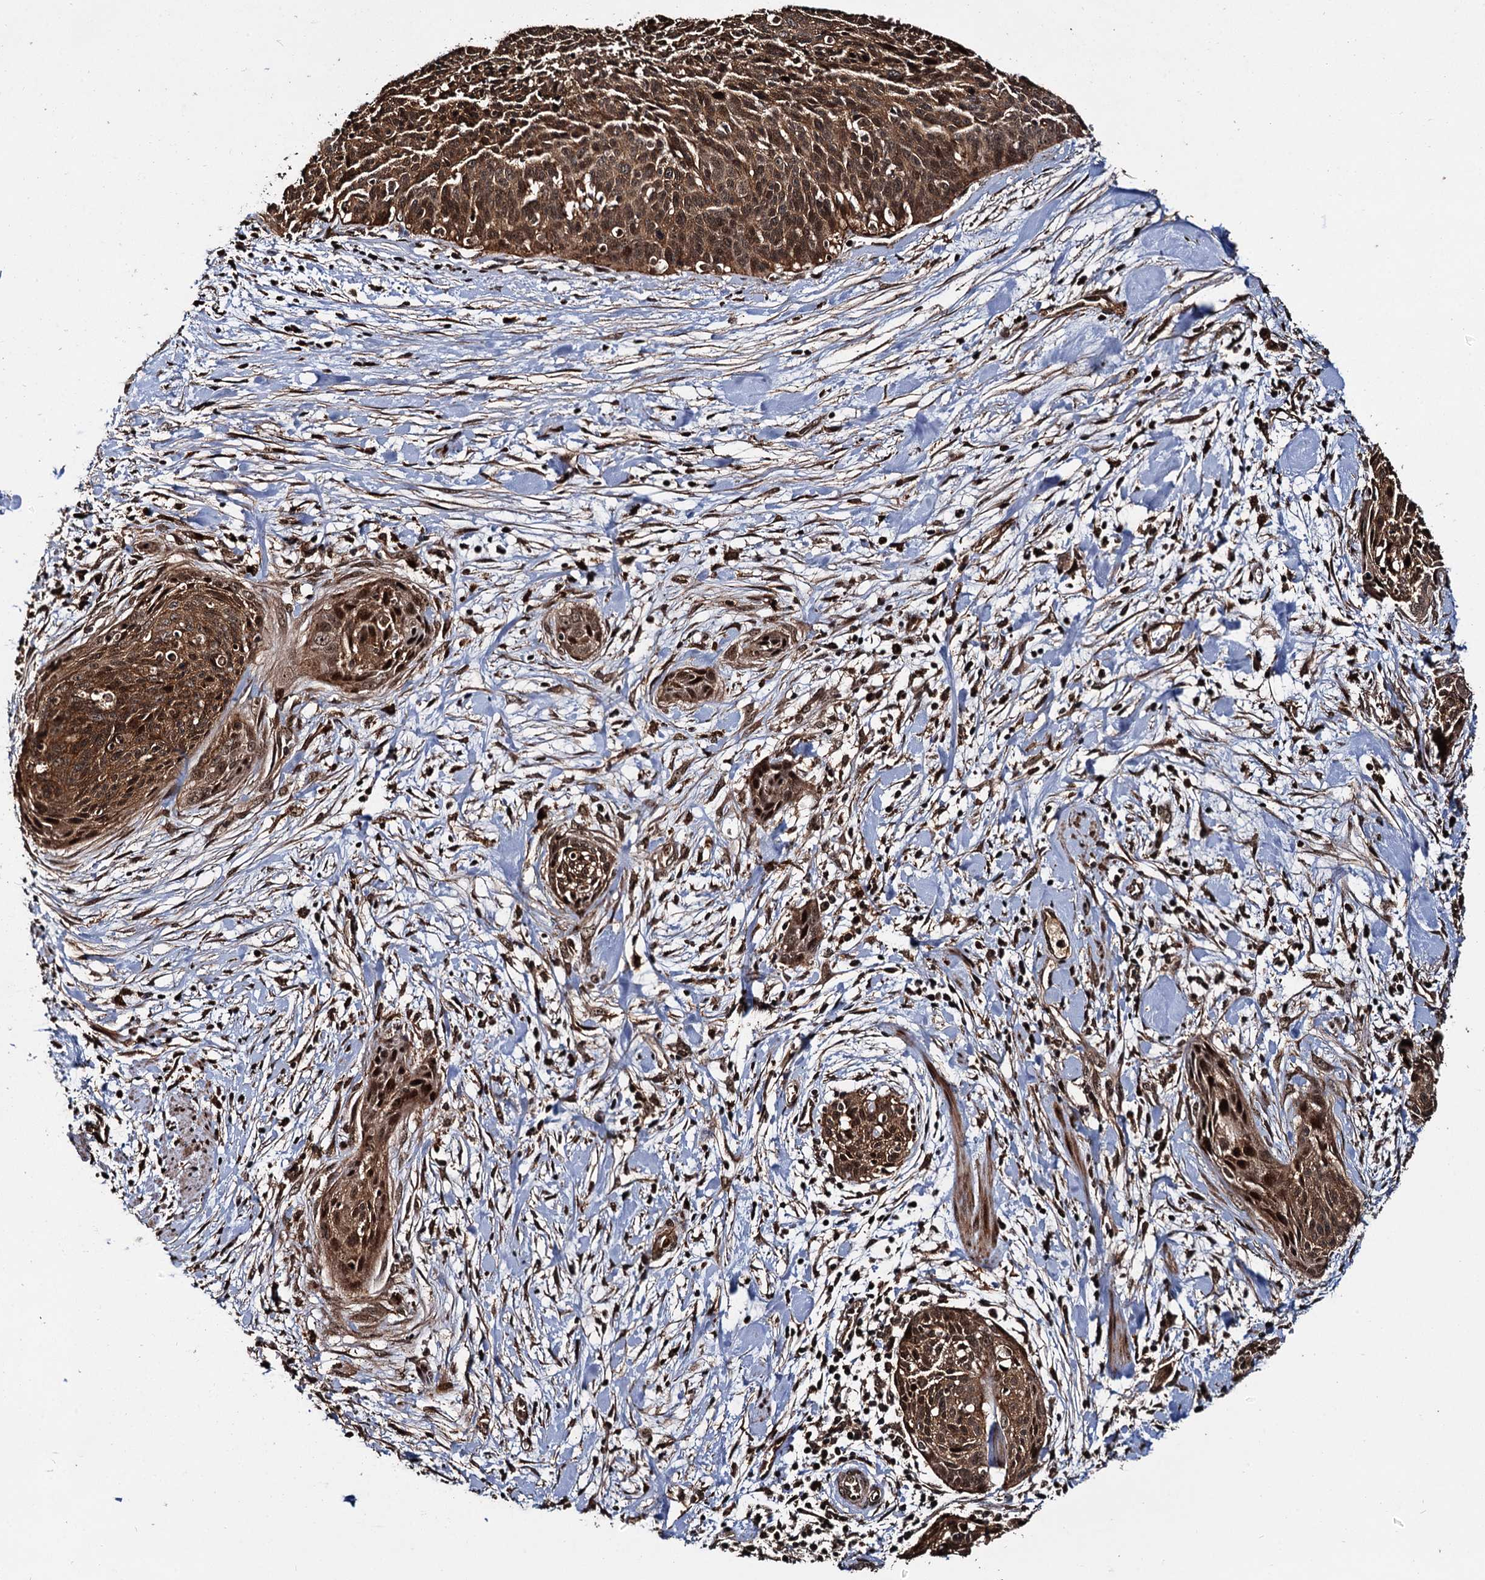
{"staining": {"intensity": "moderate", "quantity": ">75%", "location": "cytoplasmic/membranous,nuclear"}, "tissue": "cervical cancer", "cell_type": "Tumor cells", "image_type": "cancer", "snomed": [{"axis": "morphology", "description": "Squamous cell carcinoma, NOS"}, {"axis": "topography", "description": "Cervix"}], "caption": "Cervical cancer stained for a protein demonstrates moderate cytoplasmic/membranous and nuclear positivity in tumor cells.", "gene": "CEP192", "patient": {"sex": "female", "age": 55}}